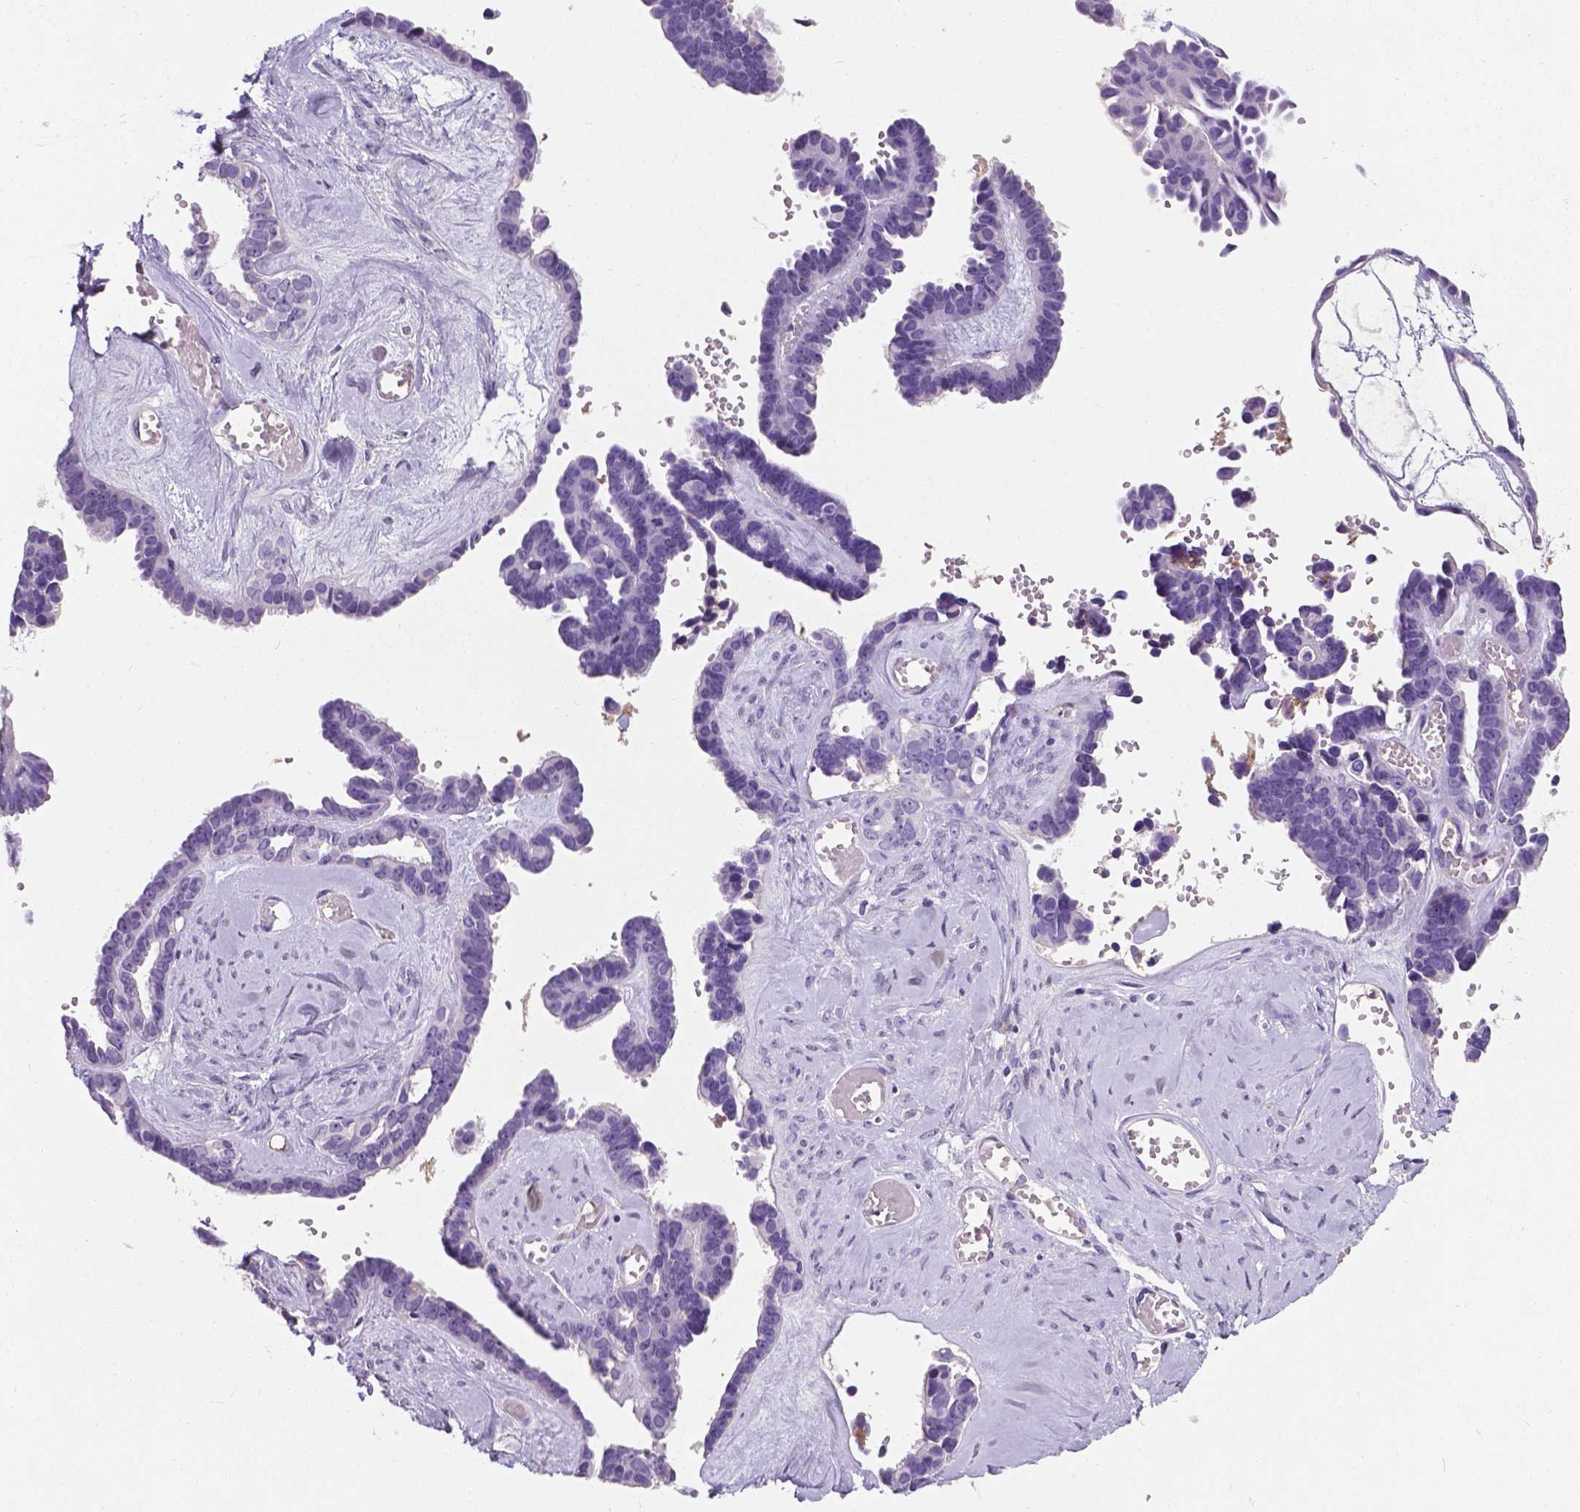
{"staining": {"intensity": "negative", "quantity": "none", "location": "none"}, "tissue": "ovarian cancer", "cell_type": "Tumor cells", "image_type": "cancer", "snomed": [{"axis": "morphology", "description": "Cystadenocarcinoma, serous, NOS"}, {"axis": "topography", "description": "Ovary"}], "caption": "The photomicrograph exhibits no staining of tumor cells in ovarian serous cystadenocarcinoma. The staining is performed using DAB (3,3'-diaminobenzidine) brown chromogen with nuclei counter-stained in using hematoxylin.", "gene": "APOE", "patient": {"sex": "female", "age": 69}}